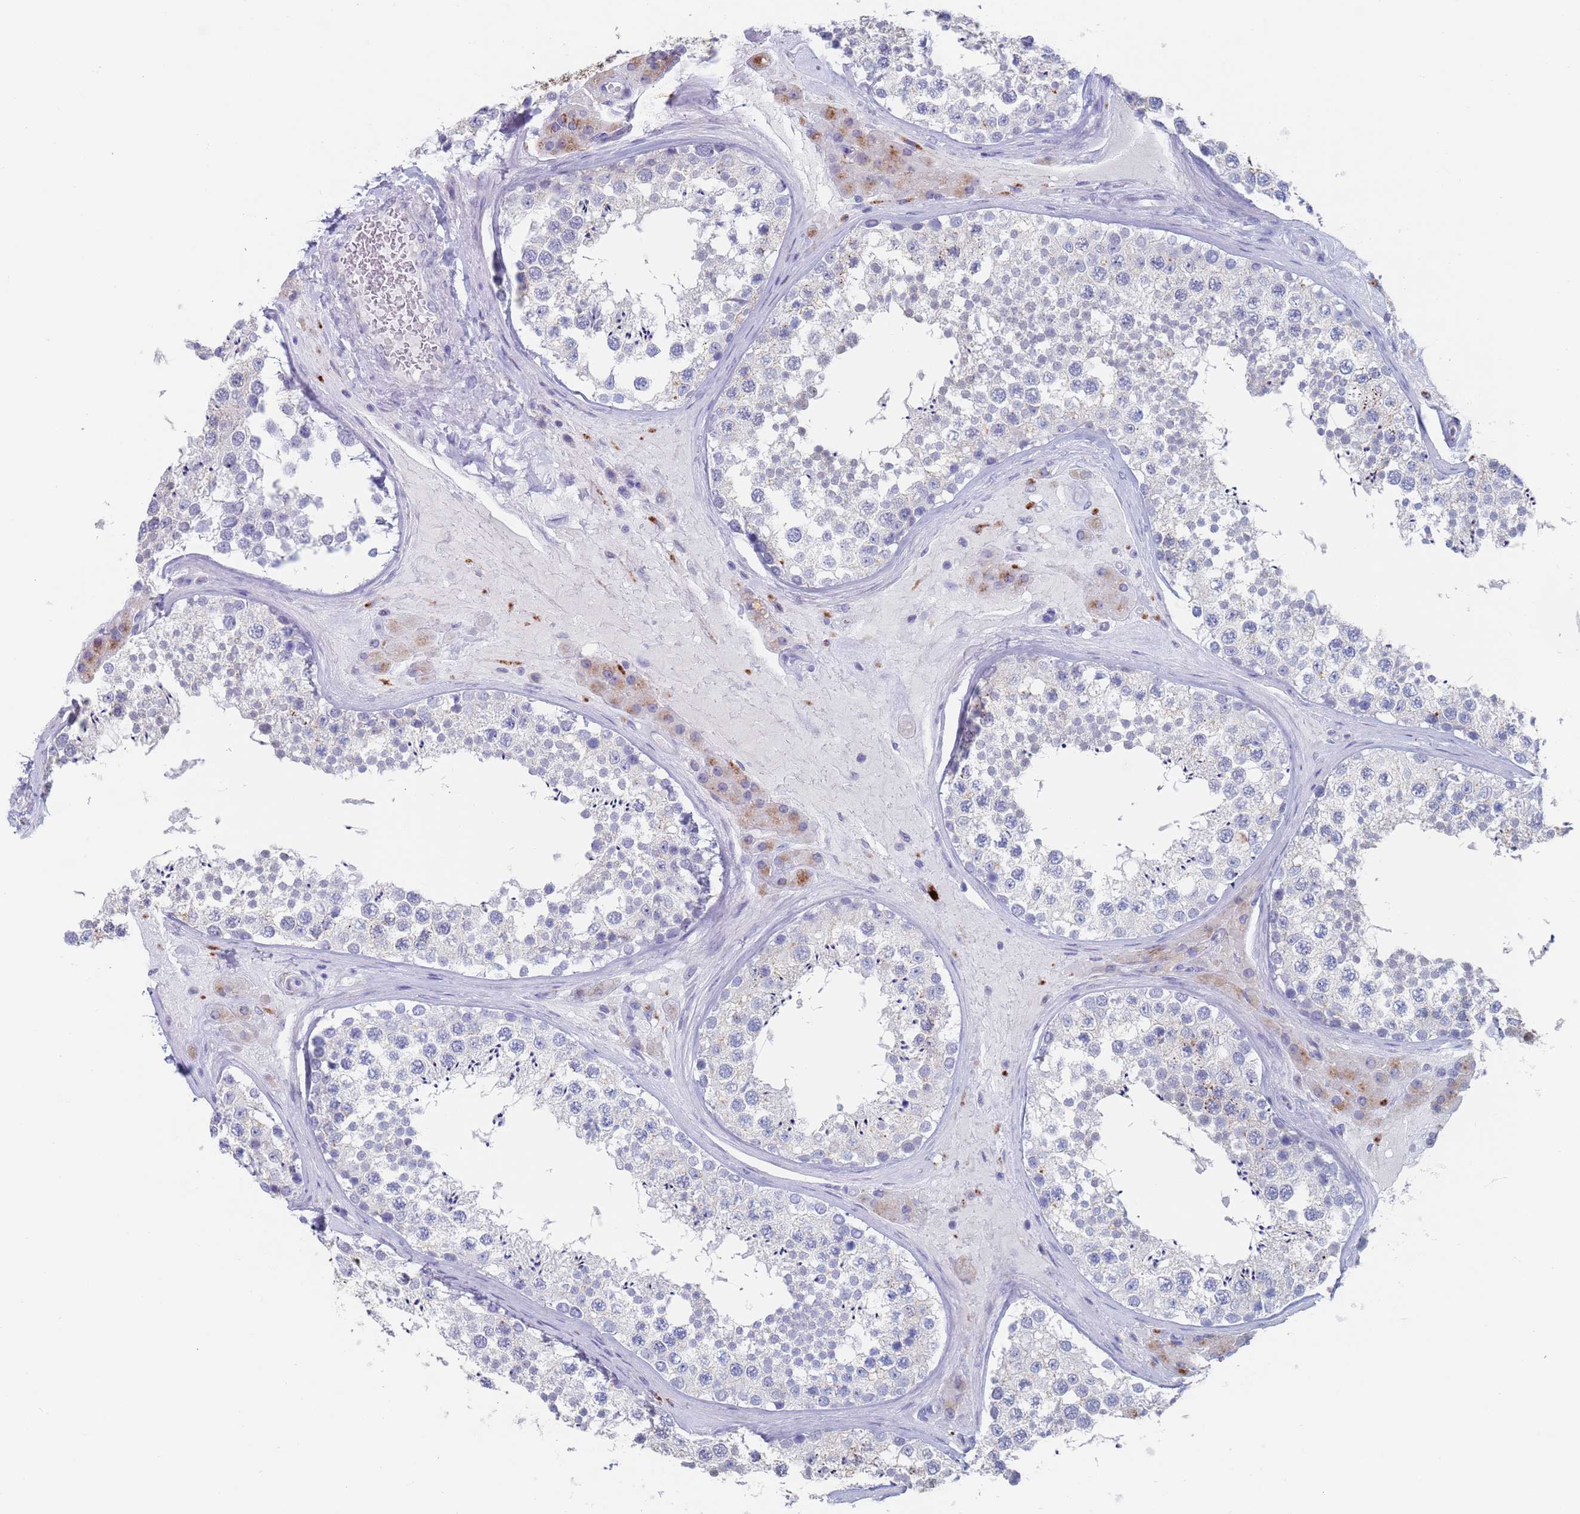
{"staining": {"intensity": "negative", "quantity": "none", "location": "none"}, "tissue": "testis", "cell_type": "Cells in seminiferous ducts", "image_type": "normal", "snomed": [{"axis": "morphology", "description": "Normal tissue, NOS"}, {"axis": "topography", "description": "Testis"}], "caption": "The histopathology image displays no significant staining in cells in seminiferous ducts of testis.", "gene": "FUCA1", "patient": {"sex": "male", "age": 46}}